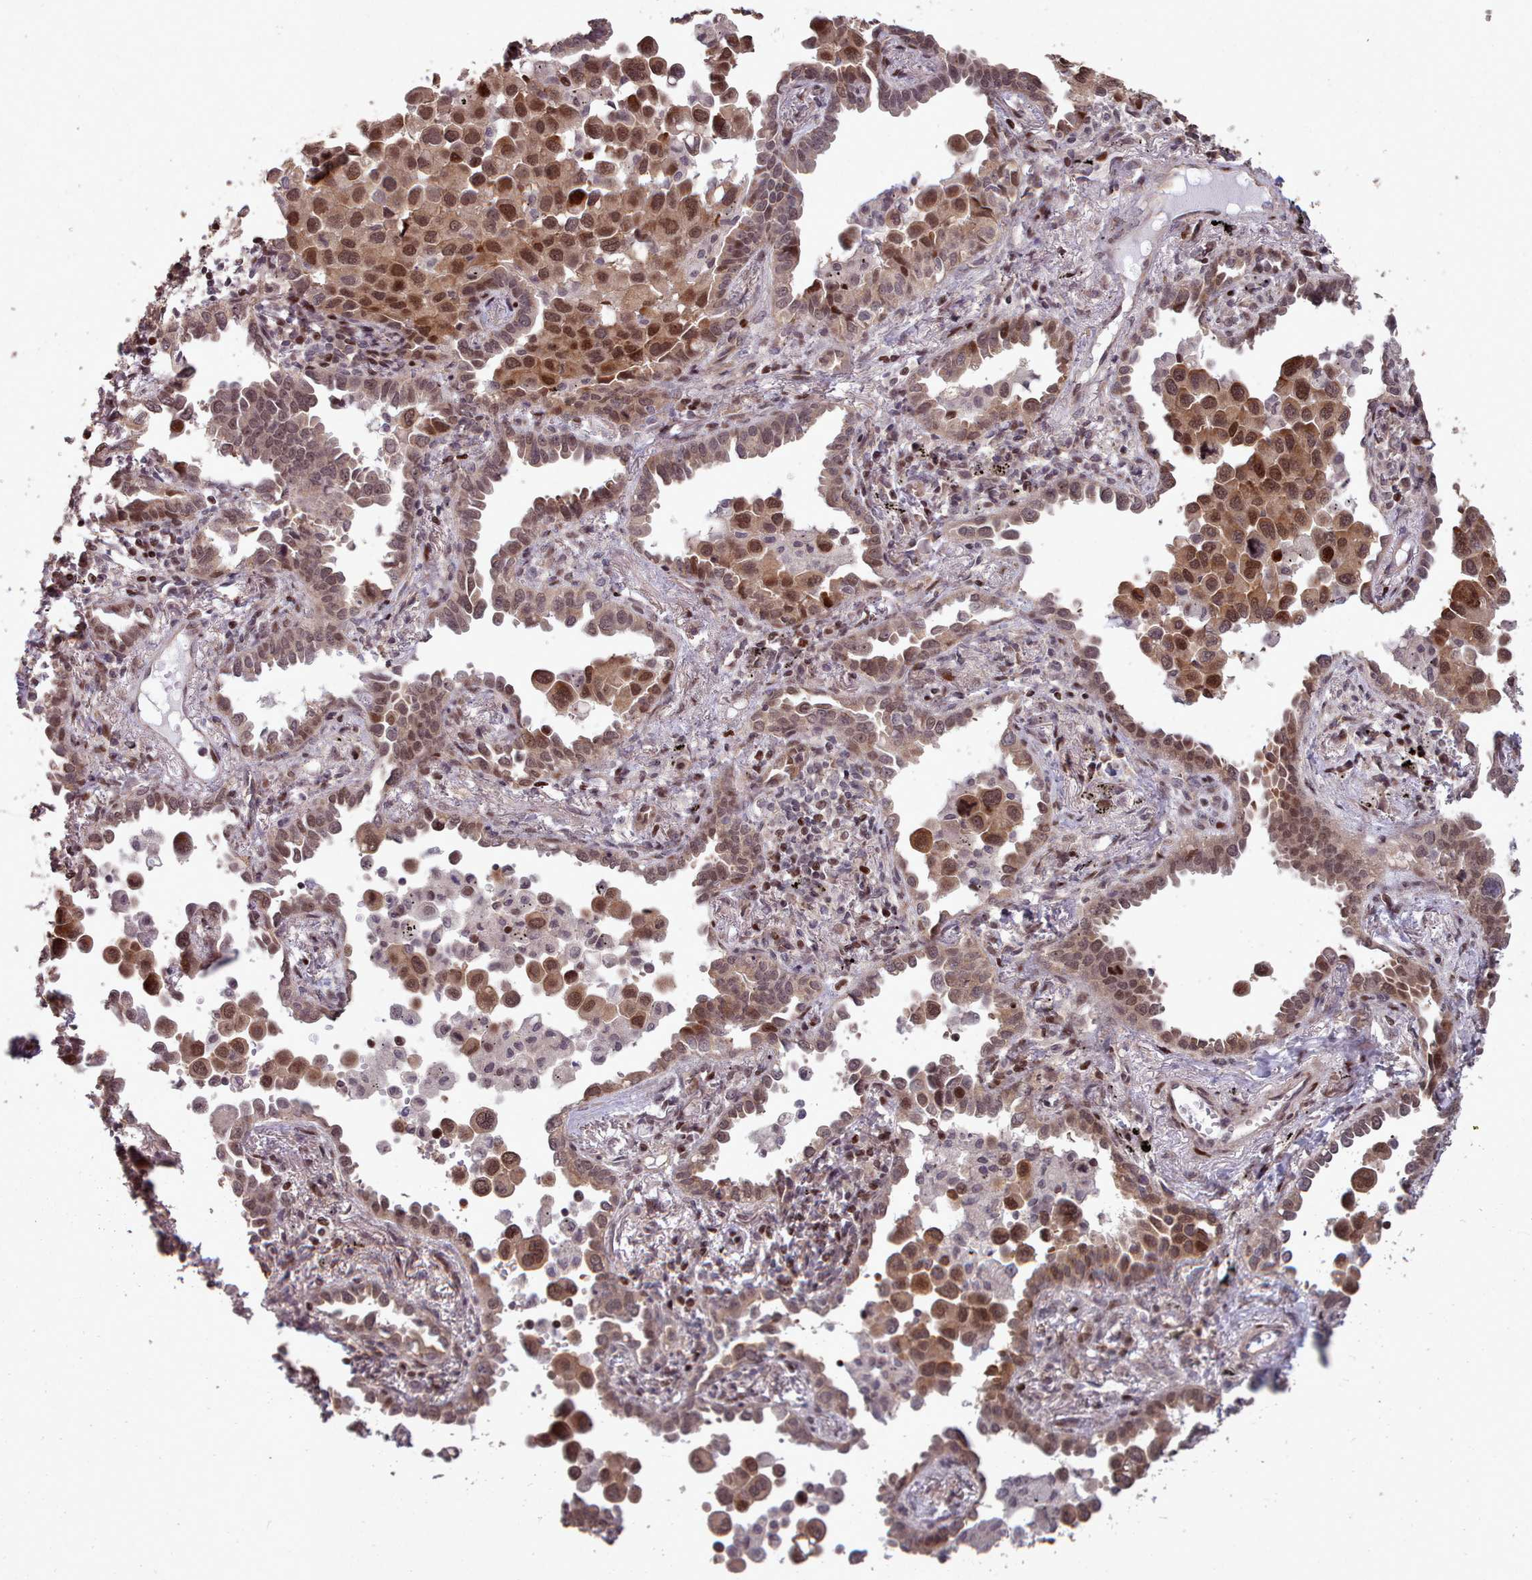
{"staining": {"intensity": "moderate", "quantity": ">75%", "location": "nuclear"}, "tissue": "lung cancer", "cell_type": "Tumor cells", "image_type": "cancer", "snomed": [{"axis": "morphology", "description": "Adenocarcinoma, NOS"}, {"axis": "topography", "description": "Lung"}], "caption": "Immunohistochemistry of lung cancer (adenocarcinoma) displays medium levels of moderate nuclear expression in about >75% of tumor cells. (IHC, brightfield microscopy, high magnification).", "gene": "ENSA", "patient": {"sex": "male", "age": 67}}